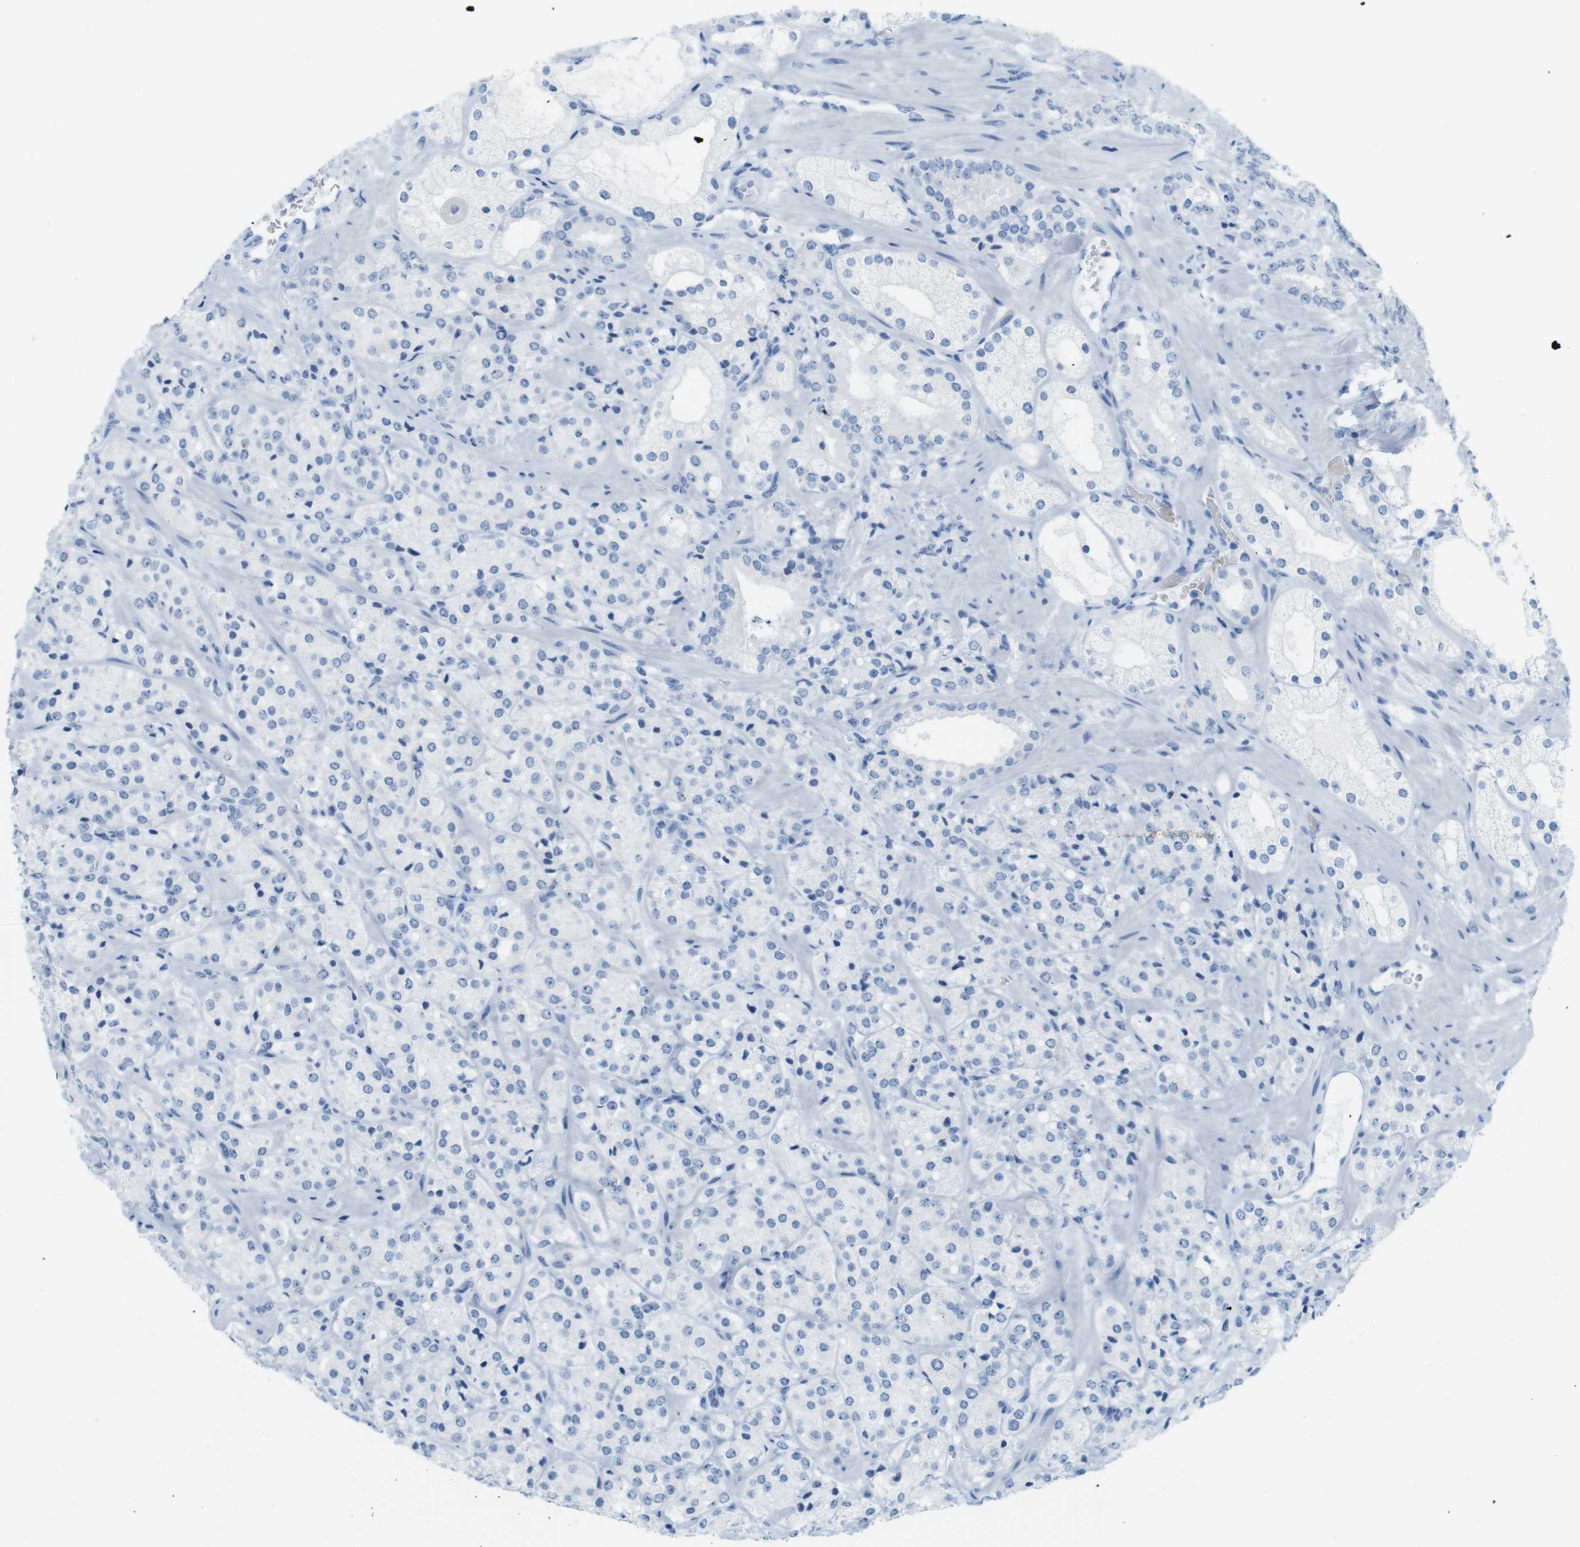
{"staining": {"intensity": "negative", "quantity": "none", "location": "none"}, "tissue": "prostate cancer", "cell_type": "Tumor cells", "image_type": "cancer", "snomed": [{"axis": "morphology", "description": "Adenocarcinoma, High grade"}, {"axis": "topography", "description": "Prostate"}], "caption": "This is a histopathology image of immunohistochemistry staining of high-grade adenocarcinoma (prostate), which shows no staining in tumor cells.", "gene": "TNNT2", "patient": {"sex": "male", "age": 64}}